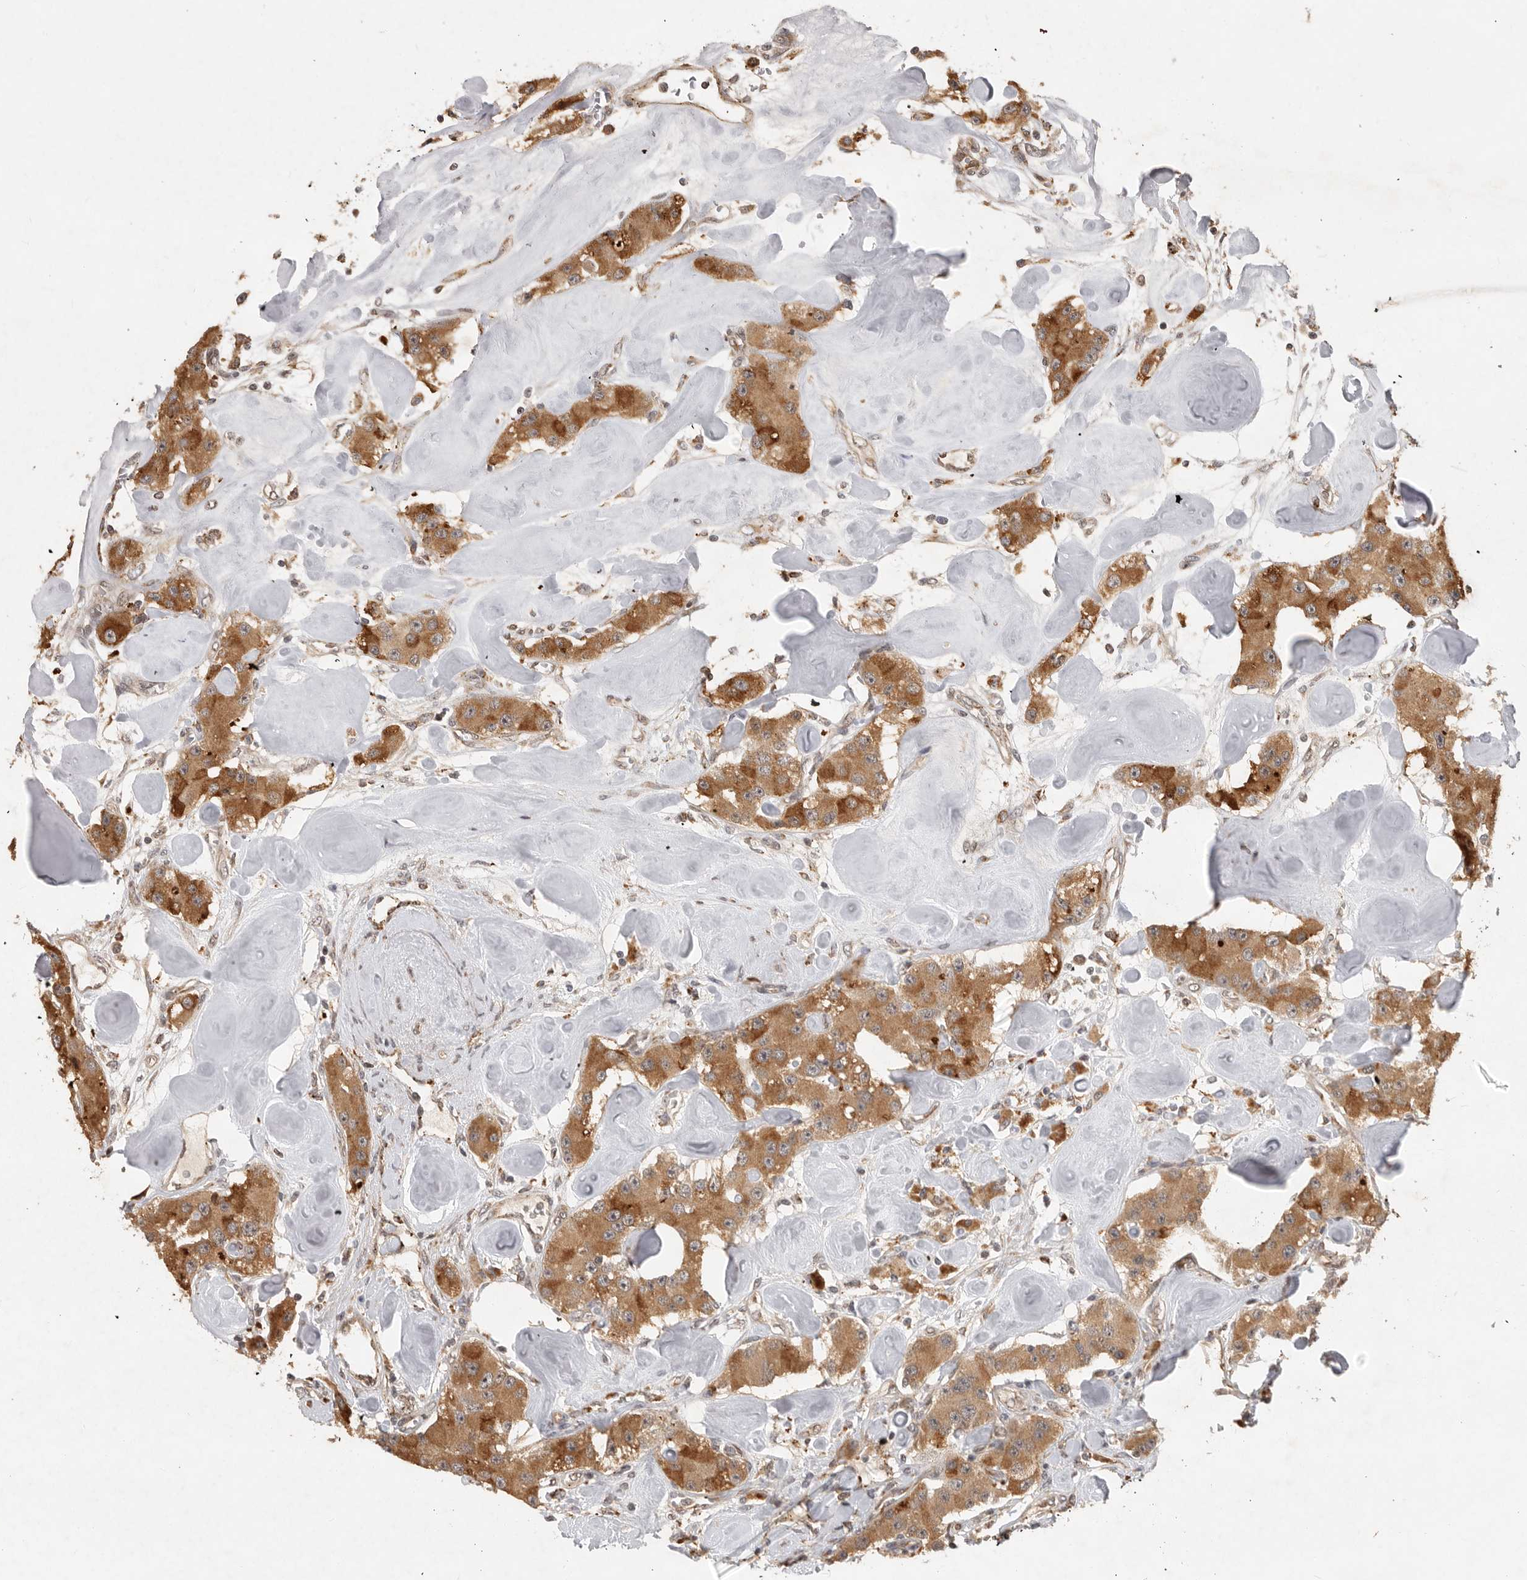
{"staining": {"intensity": "moderate", "quantity": ">75%", "location": "cytoplasmic/membranous"}, "tissue": "carcinoid", "cell_type": "Tumor cells", "image_type": "cancer", "snomed": [{"axis": "morphology", "description": "Carcinoid, malignant, NOS"}, {"axis": "topography", "description": "Pancreas"}], "caption": "DAB (3,3'-diaminobenzidine) immunohistochemical staining of carcinoid exhibits moderate cytoplasmic/membranous protein expression in approximately >75% of tumor cells.", "gene": "ZNF83", "patient": {"sex": "male", "age": 41}}